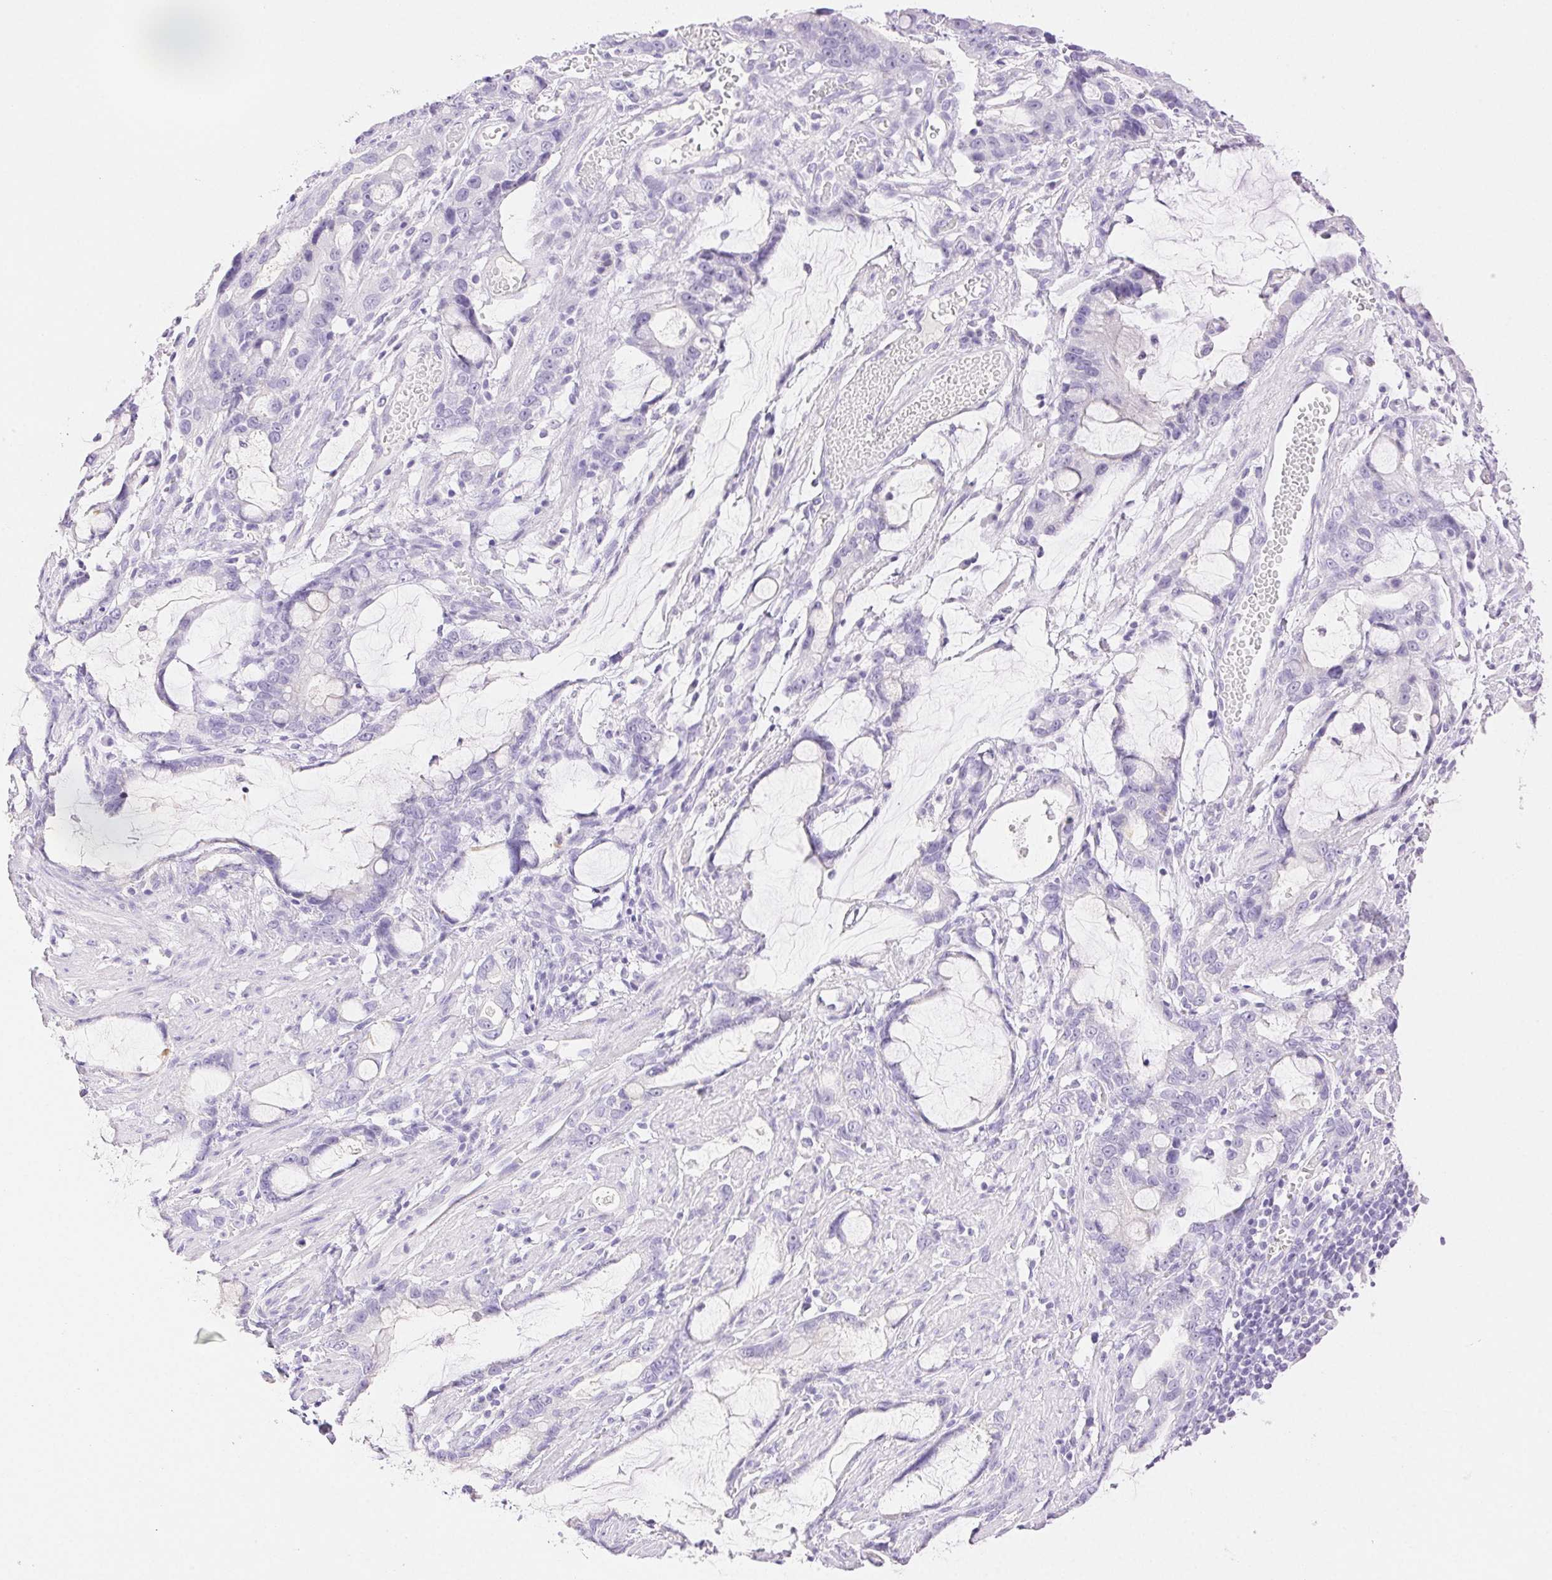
{"staining": {"intensity": "negative", "quantity": "none", "location": "none"}, "tissue": "stomach cancer", "cell_type": "Tumor cells", "image_type": "cancer", "snomed": [{"axis": "morphology", "description": "Adenocarcinoma, NOS"}, {"axis": "topography", "description": "Stomach"}], "caption": "DAB immunohistochemical staining of human adenocarcinoma (stomach) shows no significant expression in tumor cells.", "gene": "SPACA4", "patient": {"sex": "male", "age": 55}}